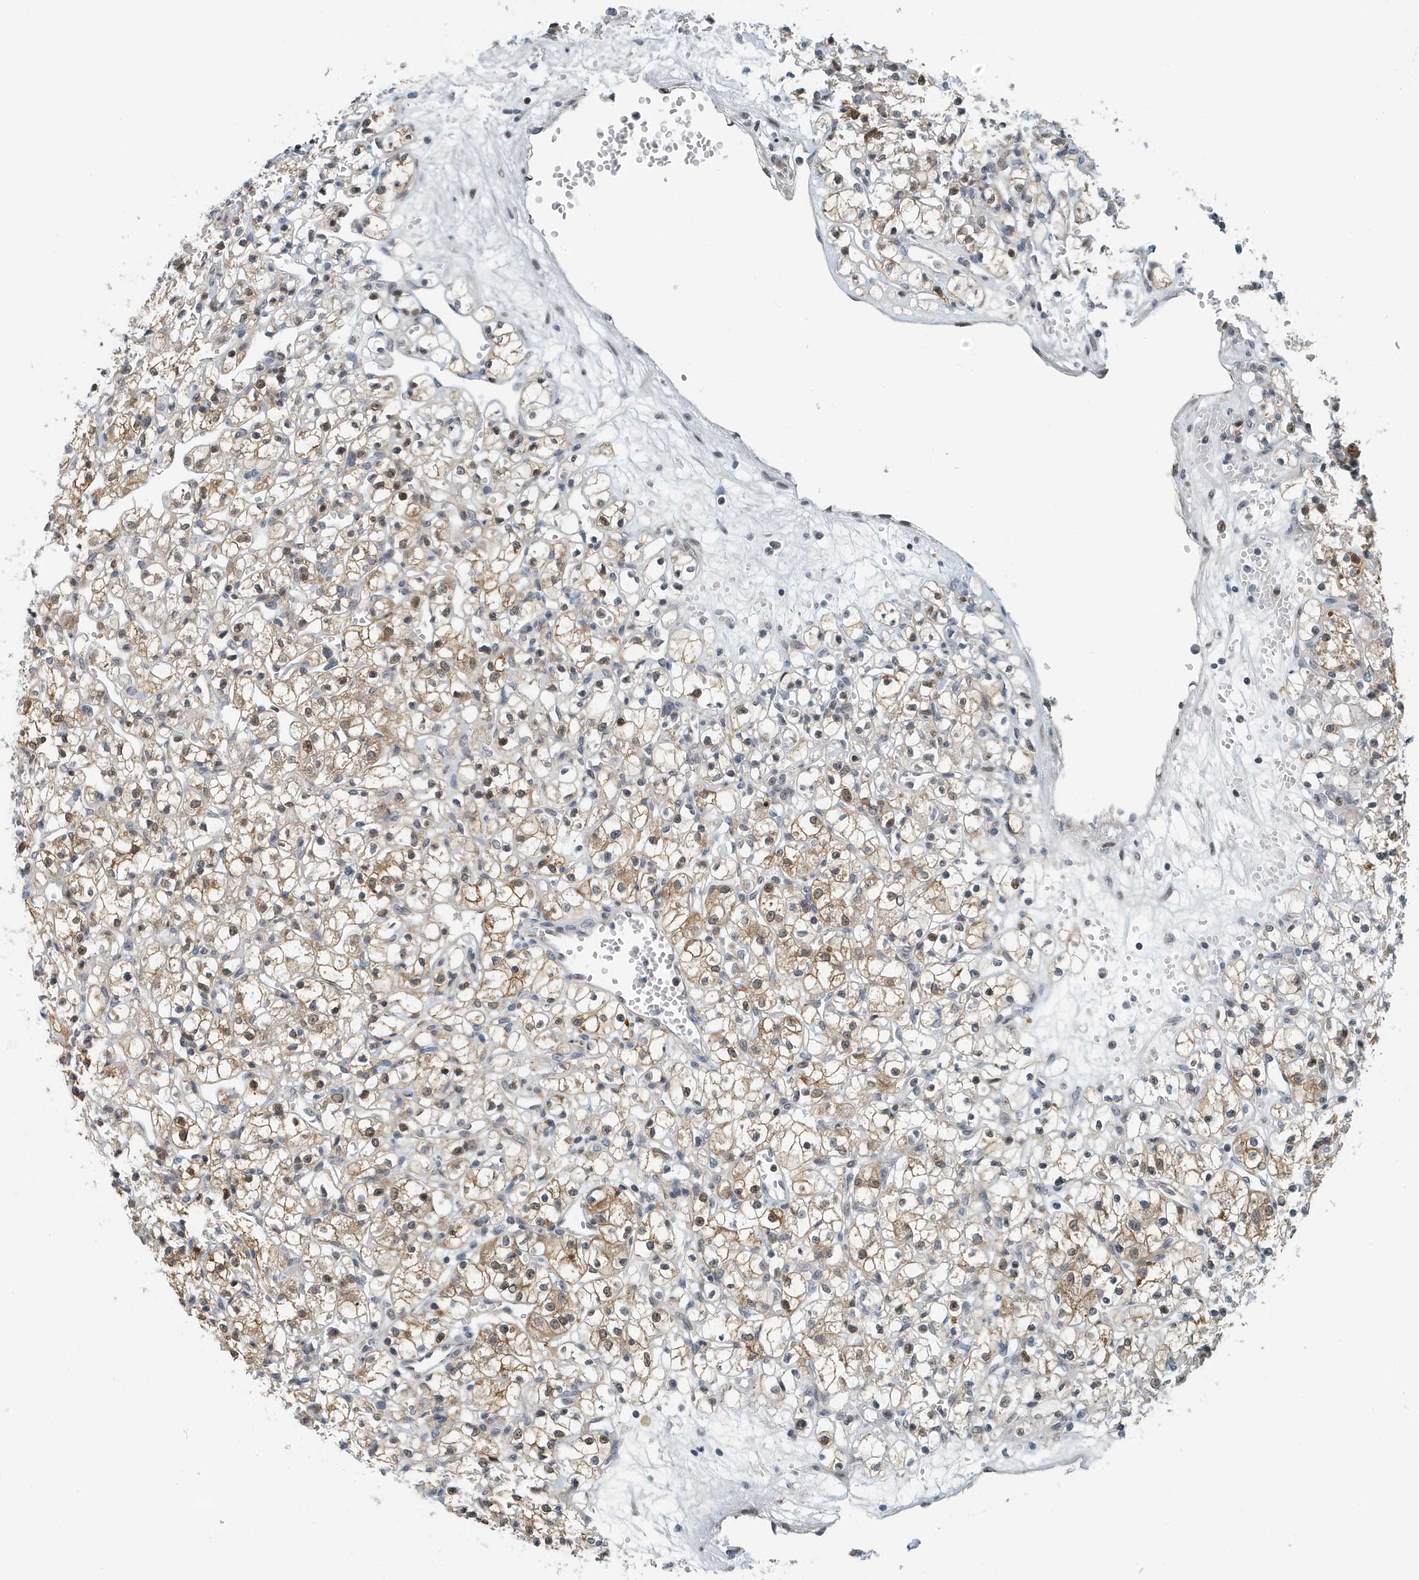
{"staining": {"intensity": "moderate", "quantity": "25%-75%", "location": "cytoplasmic/membranous,nuclear"}, "tissue": "renal cancer", "cell_type": "Tumor cells", "image_type": "cancer", "snomed": [{"axis": "morphology", "description": "Adenocarcinoma, NOS"}, {"axis": "topography", "description": "Kidney"}], "caption": "Approximately 25%-75% of tumor cells in renal cancer (adenocarcinoma) show moderate cytoplasmic/membranous and nuclear protein staining as visualized by brown immunohistochemical staining.", "gene": "KIF15", "patient": {"sex": "female", "age": 59}}